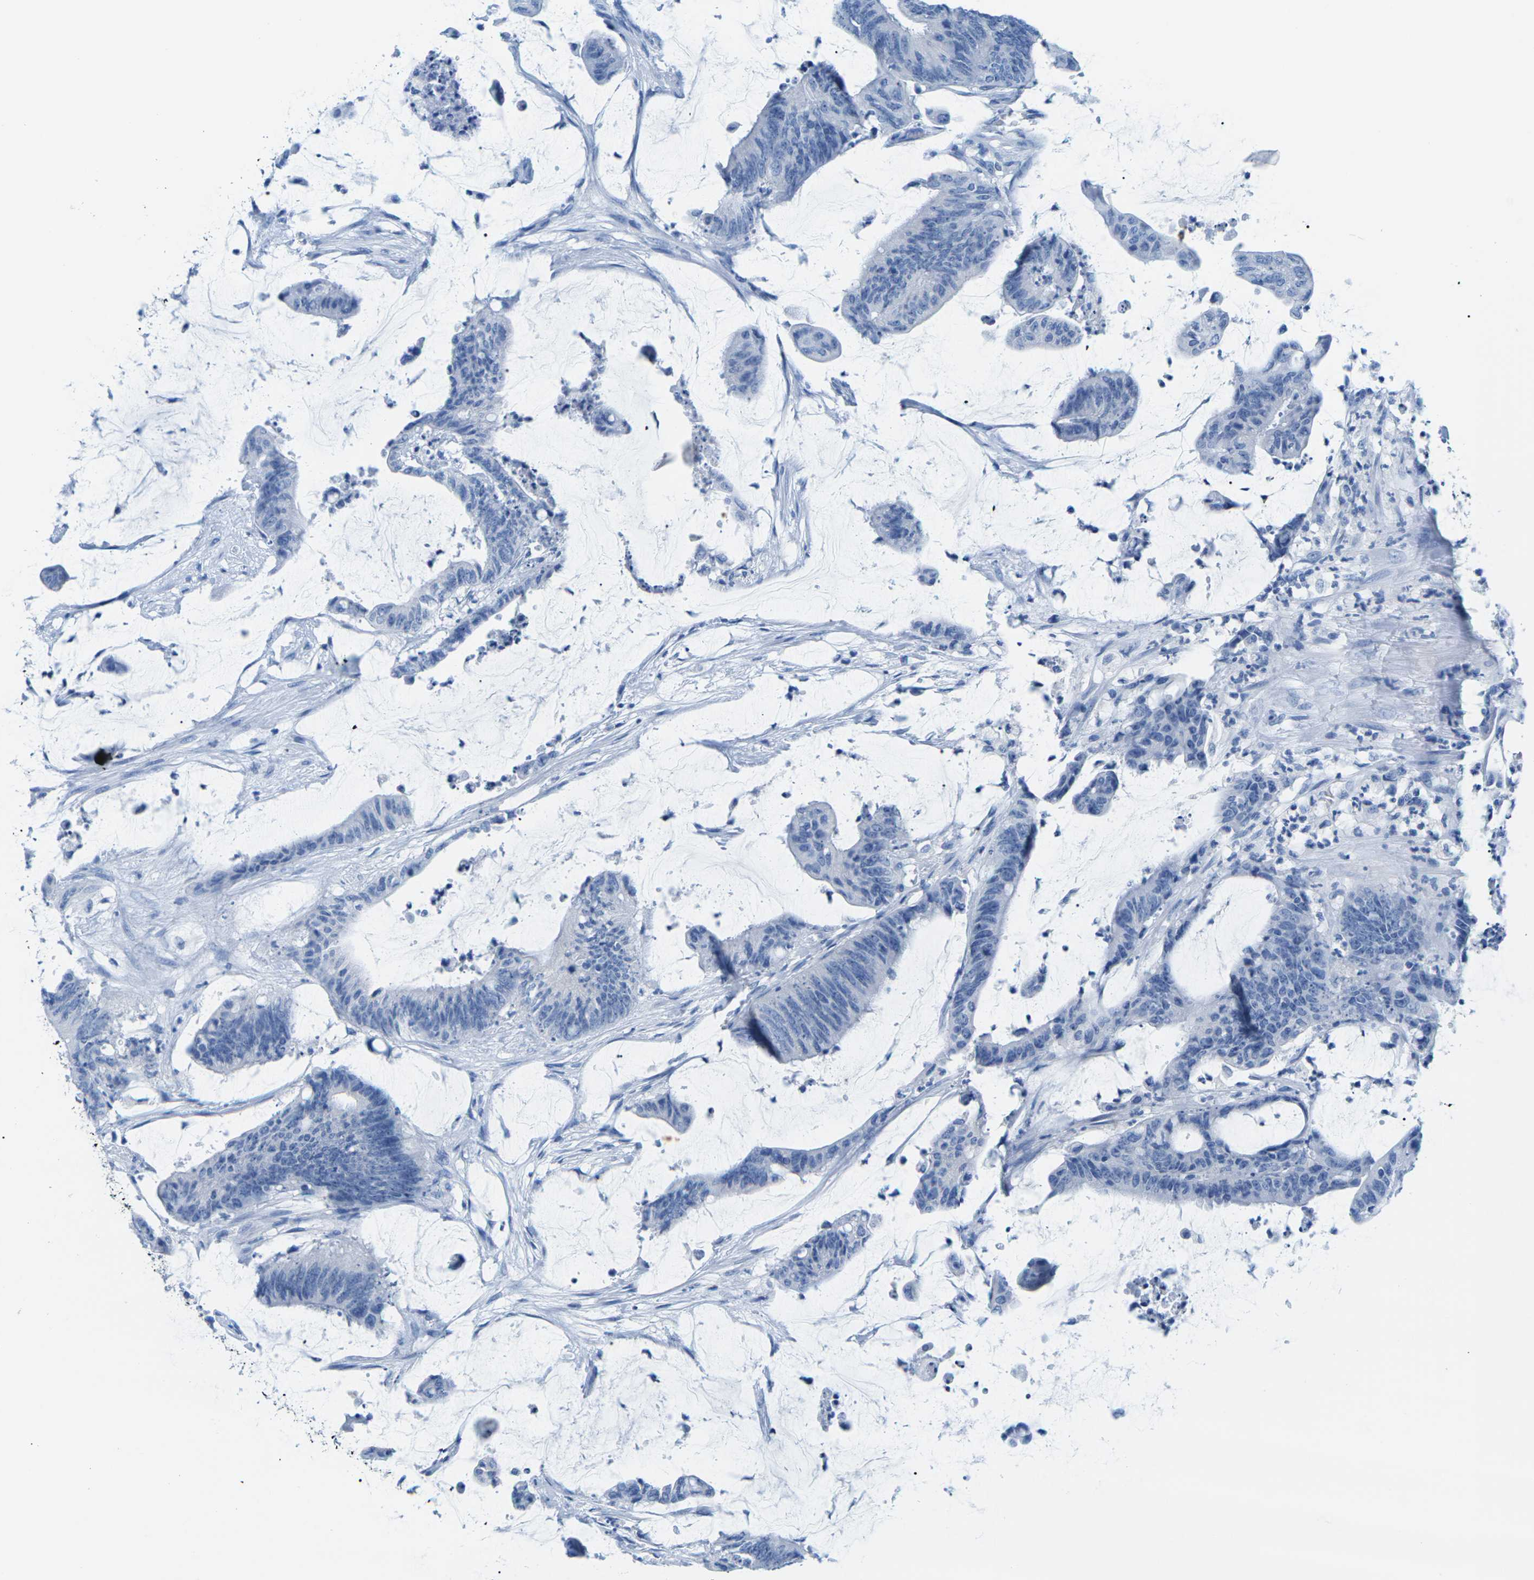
{"staining": {"intensity": "negative", "quantity": "none", "location": "none"}, "tissue": "colorectal cancer", "cell_type": "Tumor cells", "image_type": "cancer", "snomed": [{"axis": "morphology", "description": "Adenocarcinoma, NOS"}, {"axis": "topography", "description": "Rectum"}], "caption": "A high-resolution image shows IHC staining of colorectal cancer, which exhibits no significant positivity in tumor cells.", "gene": "SLC12A1", "patient": {"sex": "female", "age": 66}}